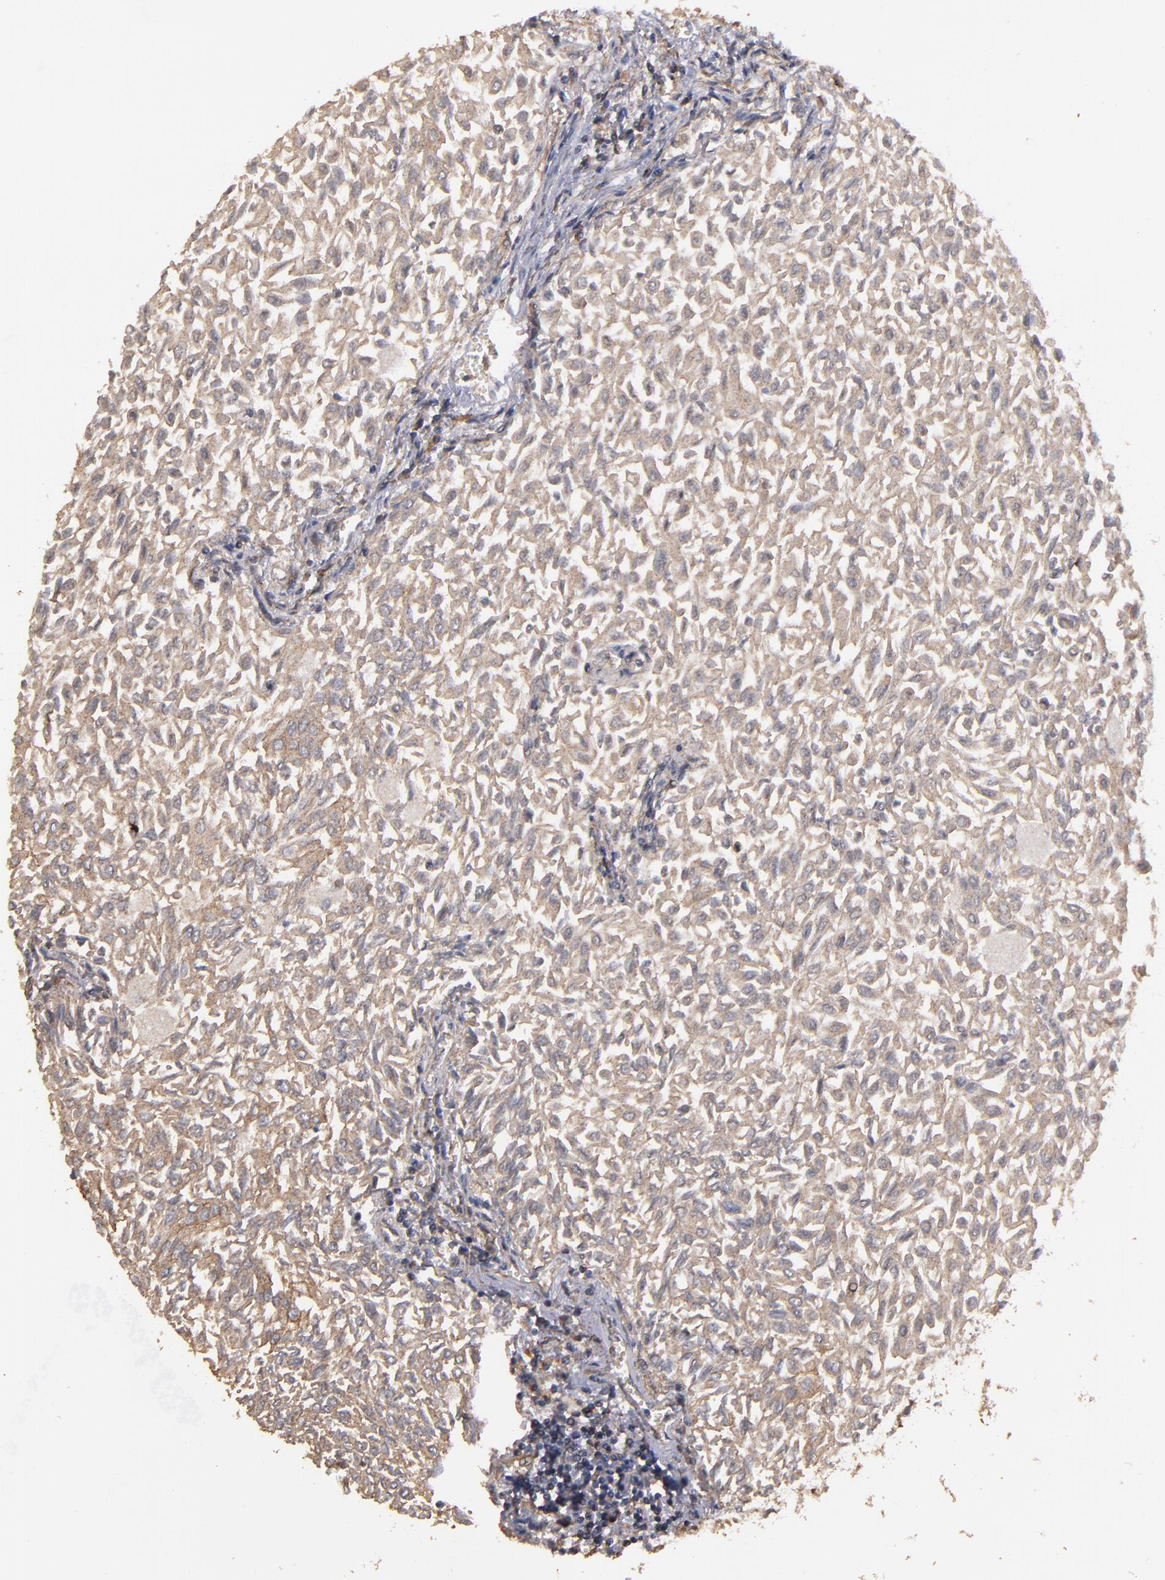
{"staining": {"intensity": "weak", "quantity": ">75%", "location": "cytoplasmic/membranous"}, "tissue": "urothelial cancer", "cell_type": "Tumor cells", "image_type": "cancer", "snomed": [{"axis": "morphology", "description": "Urothelial carcinoma, Low grade"}, {"axis": "topography", "description": "Urinary bladder"}], "caption": "This is a photomicrograph of immunohistochemistry (IHC) staining of urothelial carcinoma (low-grade), which shows weak expression in the cytoplasmic/membranous of tumor cells.", "gene": "DMD", "patient": {"sex": "male", "age": 64}}